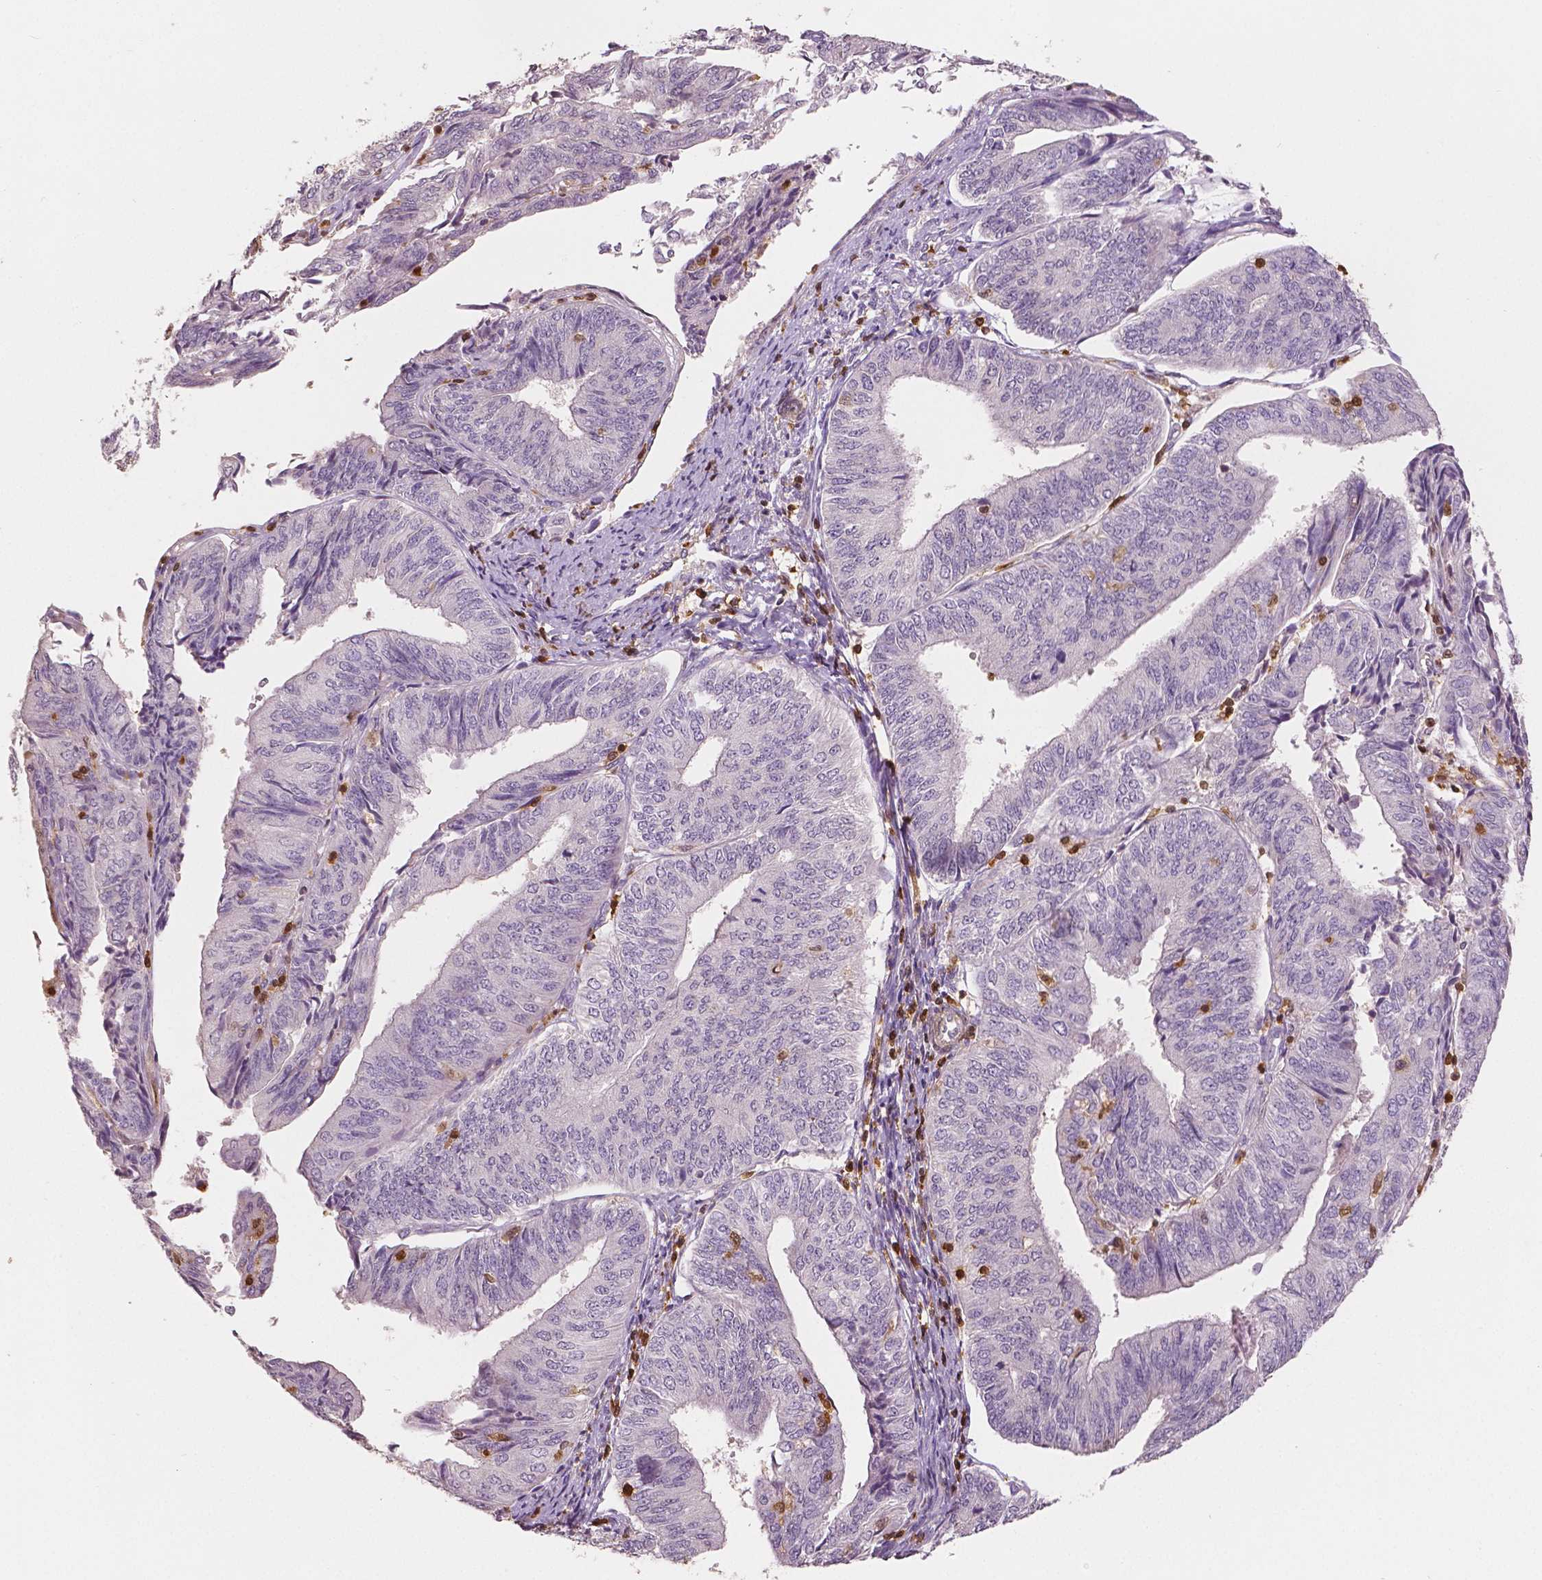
{"staining": {"intensity": "negative", "quantity": "none", "location": "none"}, "tissue": "endometrial cancer", "cell_type": "Tumor cells", "image_type": "cancer", "snomed": [{"axis": "morphology", "description": "Adenocarcinoma, NOS"}, {"axis": "topography", "description": "Endometrium"}], "caption": "A high-resolution photomicrograph shows IHC staining of endometrial adenocarcinoma, which displays no significant expression in tumor cells.", "gene": "S100A4", "patient": {"sex": "female", "age": 58}}